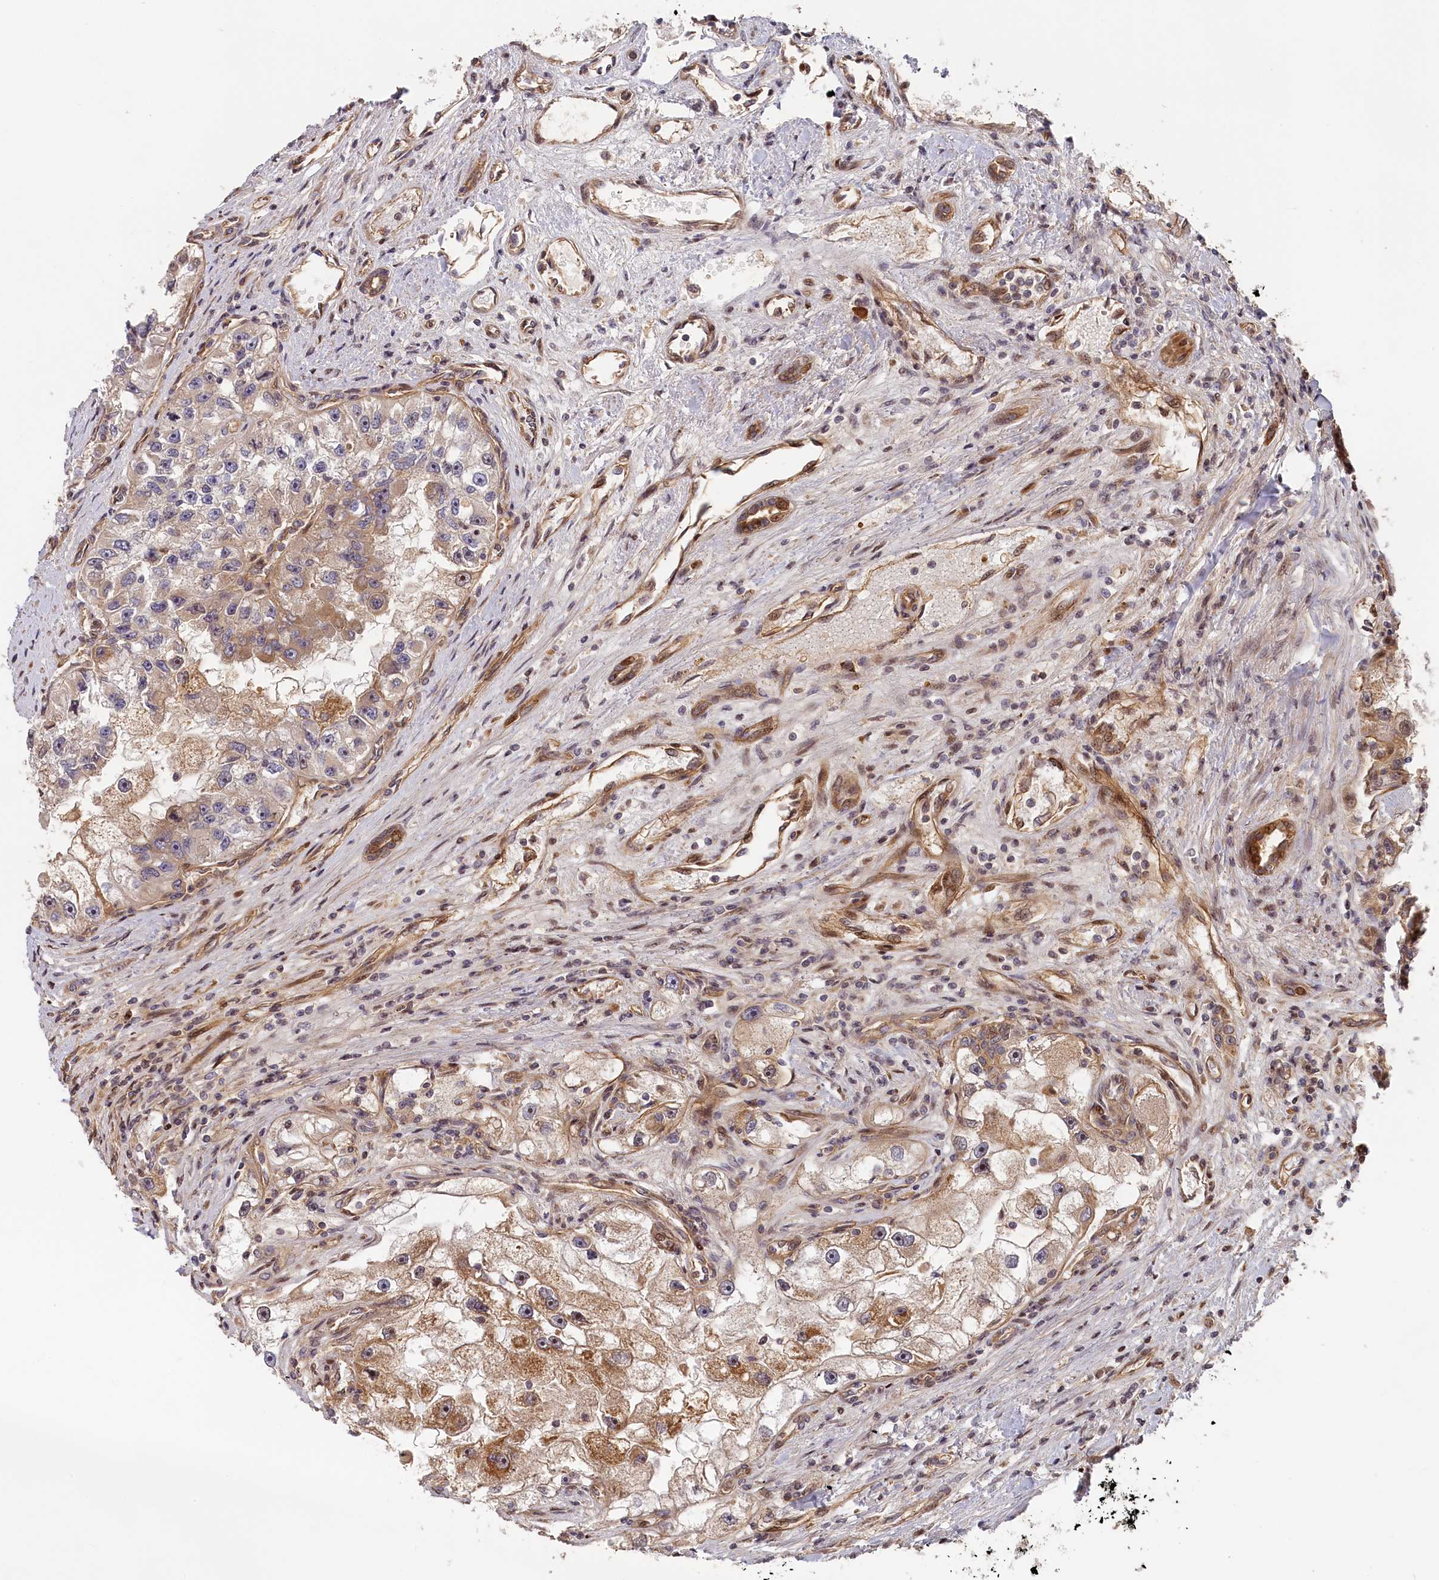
{"staining": {"intensity": "moderate", "quantity": "<25%", "location": "cytoplasmic/membranous"}, "tissue": "renal cancer", "cell_type": "Tumor cells", "image_type": "cancer", "snomed": [{"axis": "morphology", "description": "Adenocarcinoma, NOS"}, {"axis": "topography", "description": "Kidney"}], "caption": "Brown immunohistochemical staining in human renal cancer (adenocarcinoma) demonstrates moderate cytoplasmic/membranous positivity in approximately <25% of tumor cells.", "gene": "CEP44", "patient": {"sex": "male", "age": 63}}